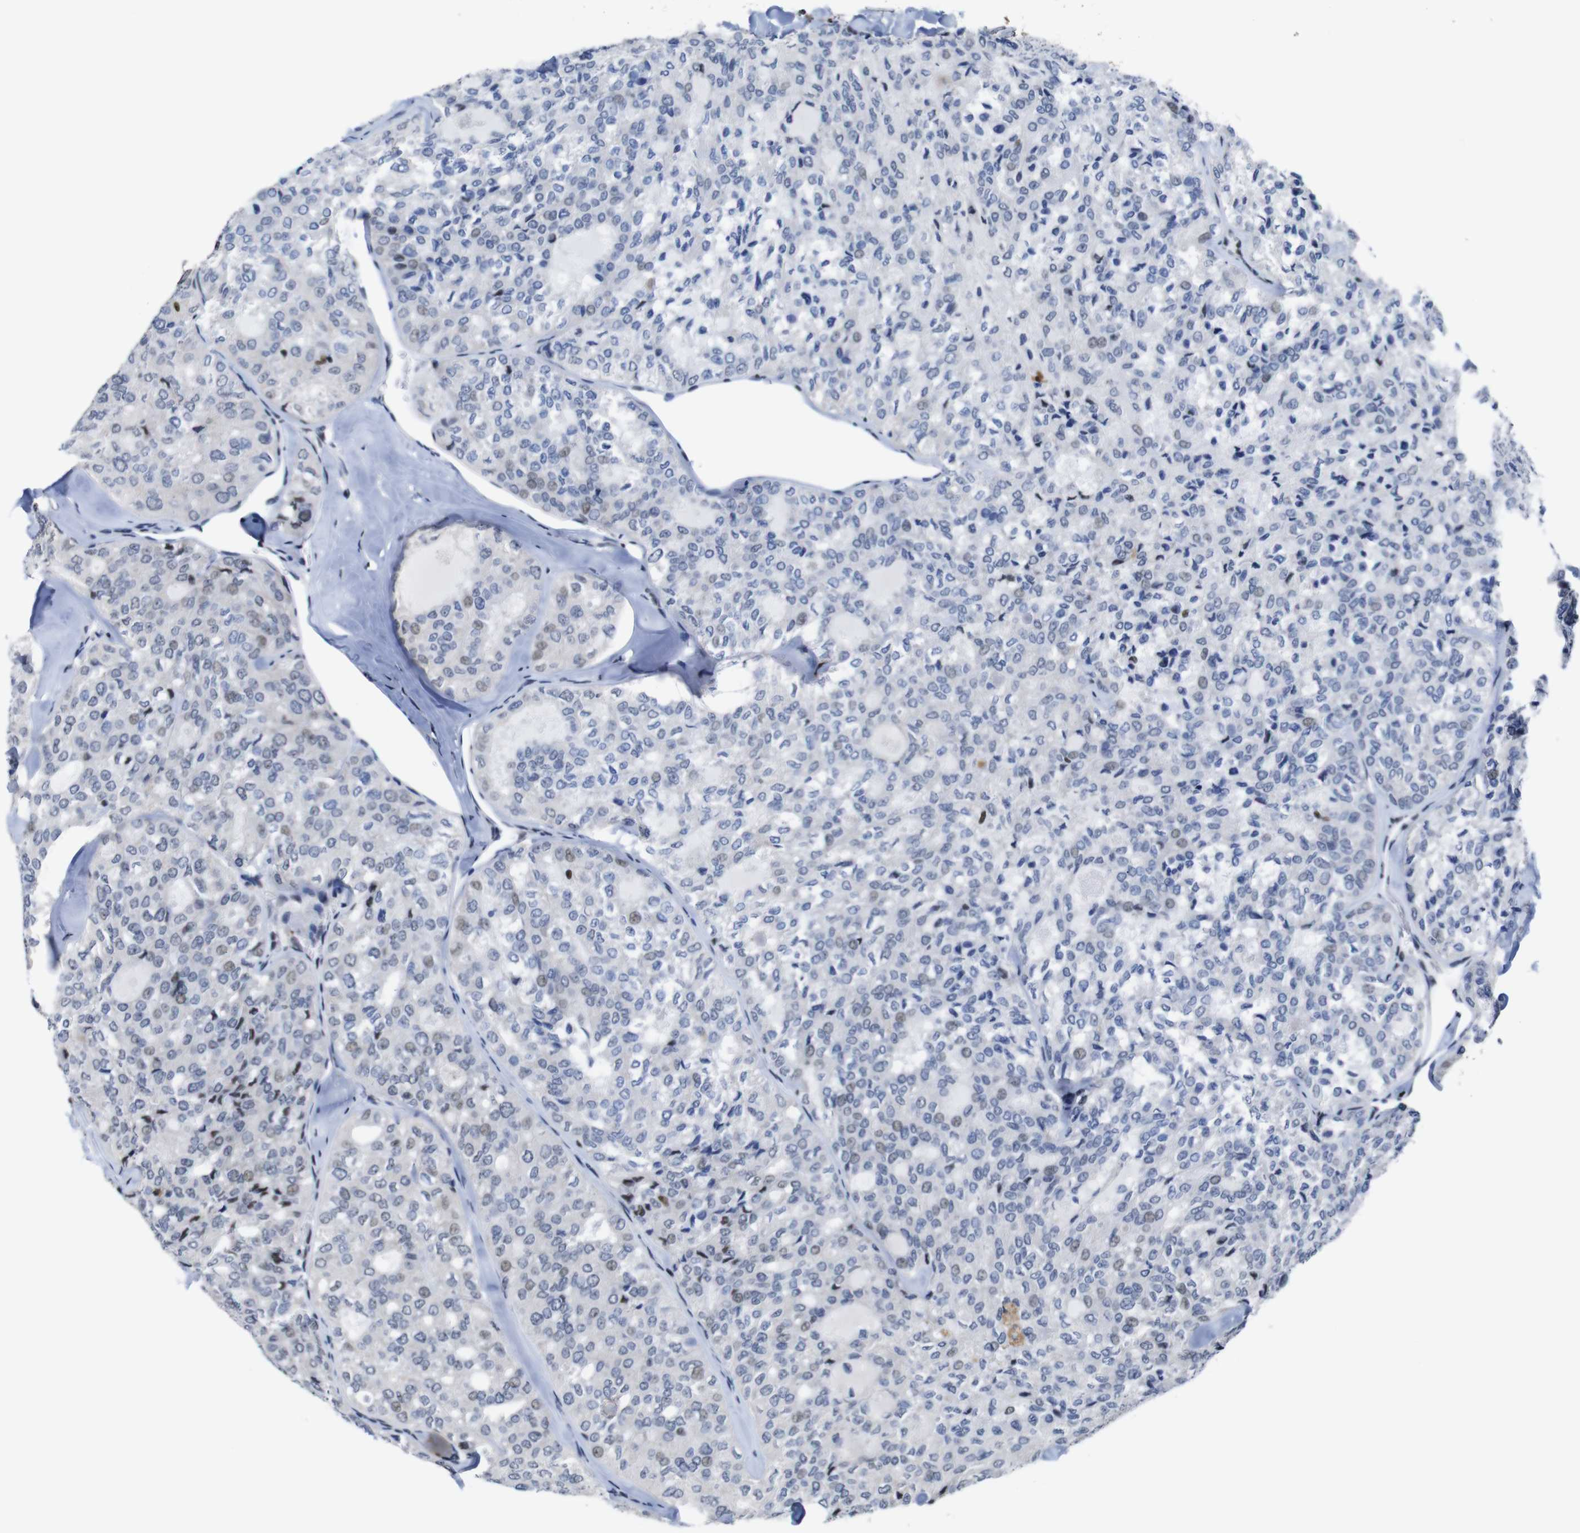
{"staining": {"intensity": "weak", "quantity": "<25%", "location": "nuclear"}, "tissue": "thyroid cancer", "cell_type": "Tumor cells", "image_type": "cancer", "snomed": [{"axis": "morphology", "description": "Follicular adenoma carcinoma, NOS"}, {"axis": "topography", "description": "Thyroid gland"}], "caption": "This is an immunohistochemistry (IHC) histopathology image of thyroid cancer (follicular adenoma carcinoma). There is no positivity in tumor cells.", "gene": "GATA6", "patient": {"sex": "male", "age": 75}}